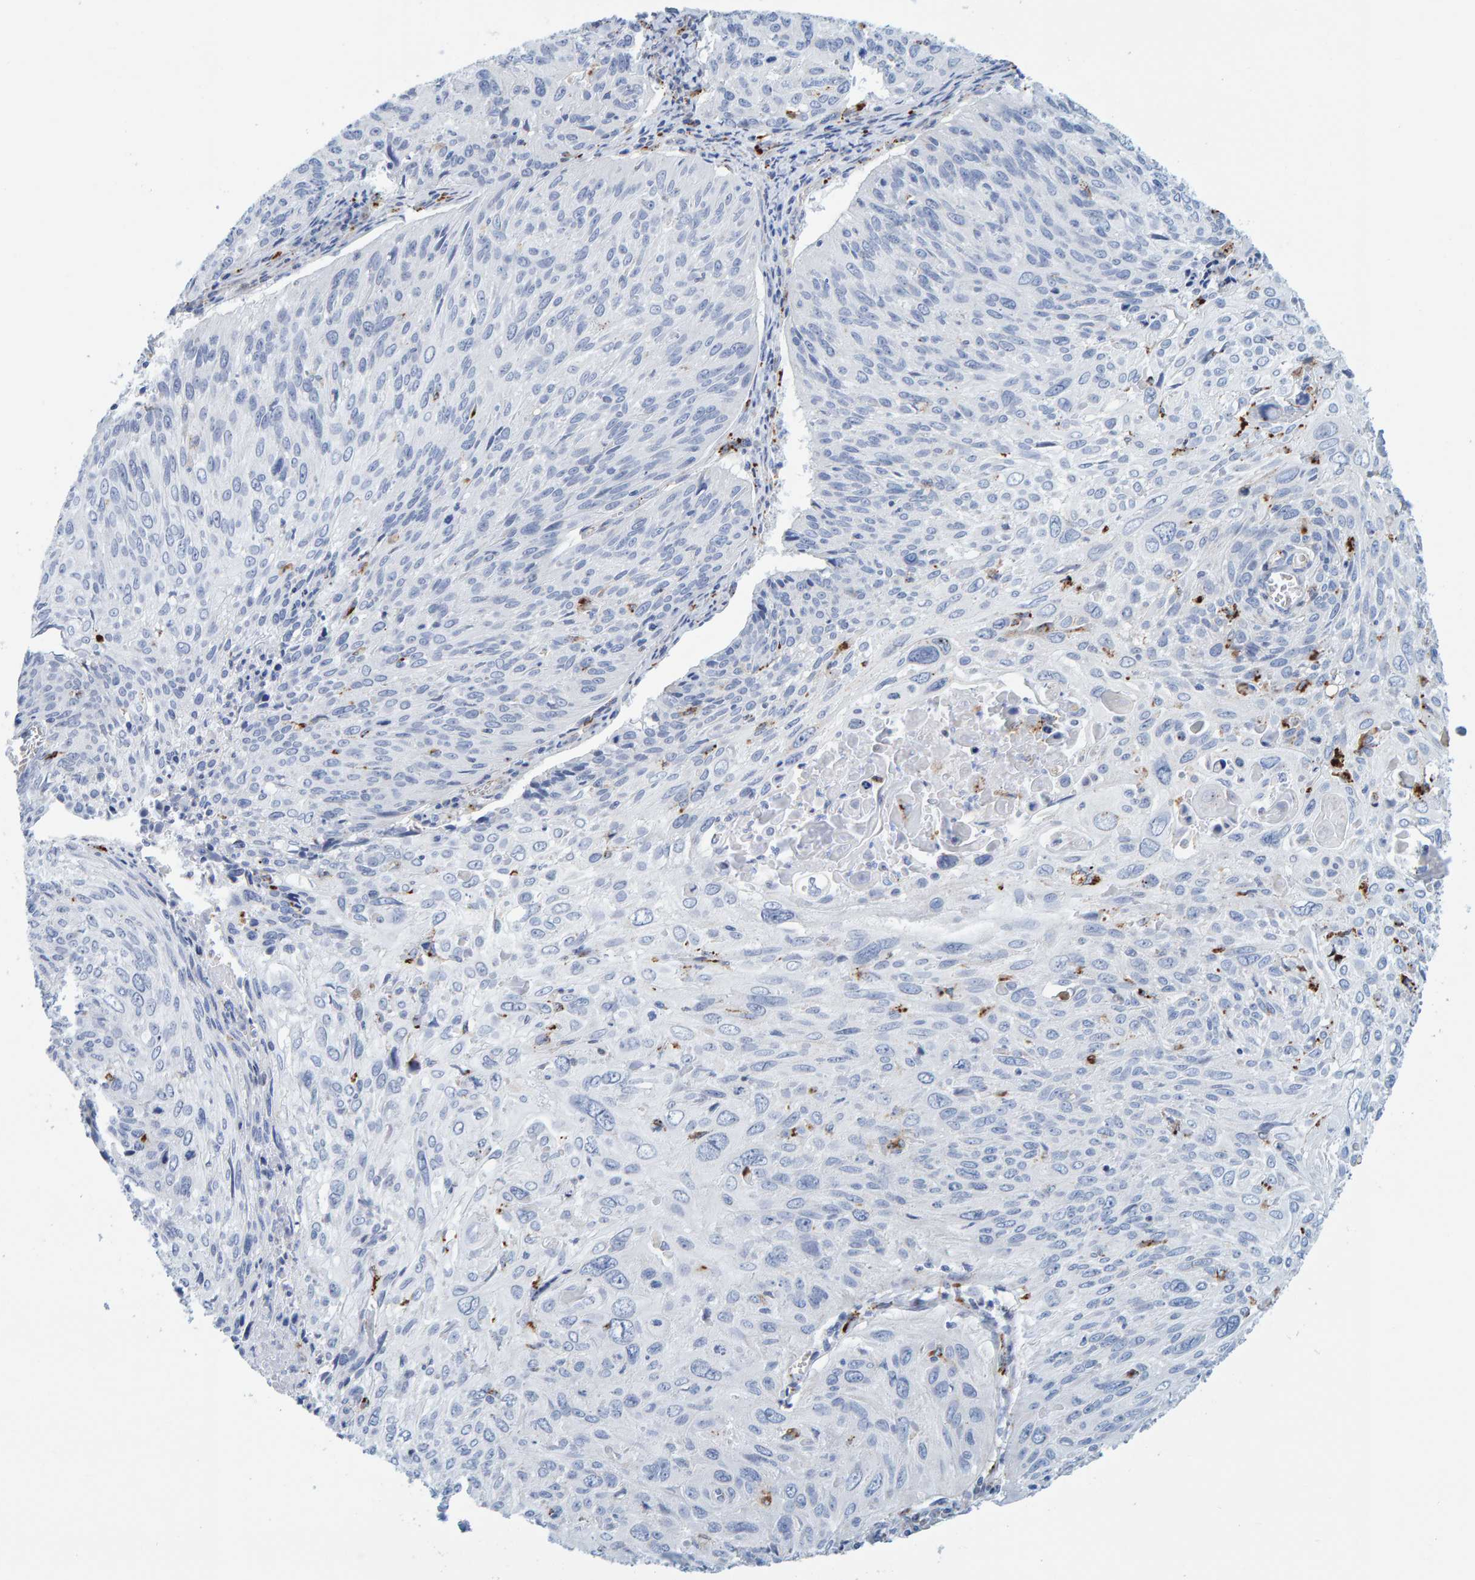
{"staining": {"intensity": "negative", "quantity": "none", "location": "none"}, "tissue": "cervical cancer", "cell_type": "Tumor cells", "image_type": "cancer", "snomed": [{"axis": "morphology", "description": "Squamous cell carcinoma, NOS"}, {"axis": "topography", "description": "Cervix"}], "caption": "This histopathology image is of squamous cell carcinoma (cervical) stained with IHC to label a protein in brown with the nuclei are counter-stained blue. There is no expression in tumor cells. (IHC, brightfield microscopy, high magnification).", "gene": "BIN3", "patient": {"sex": "female", "age": 51}}